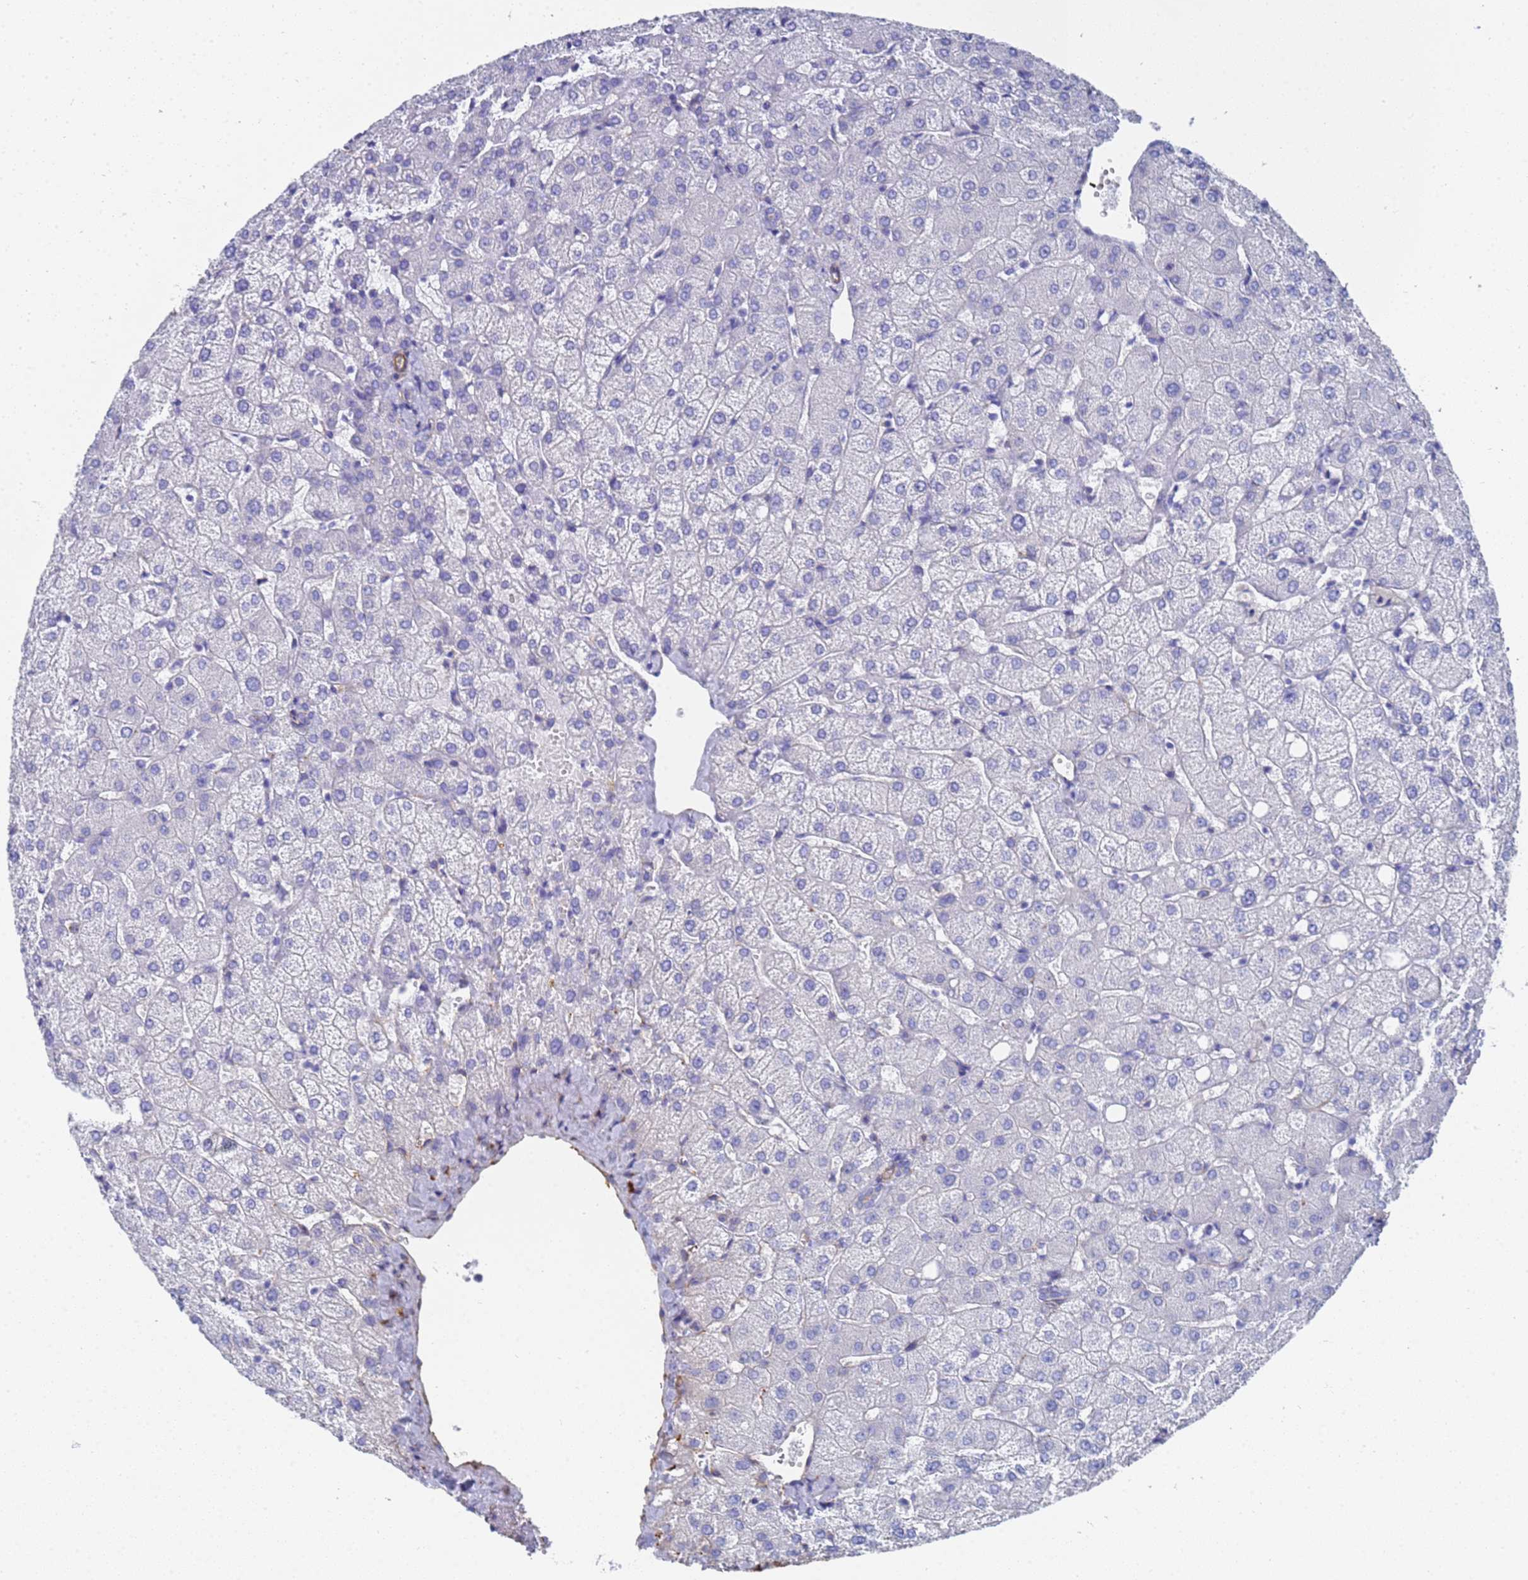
{"staining": {"intensity": "negative", "quantity": "none", "location": "none"}, "tissue": "liver", "cell_type": "Cholangiocytes", "image_type": "normal", "snomed": [{"axis": "morphology", "description": "Normal tissue, NOS"}, {"axis": "topography", "description": "Liver"}], "caption": "This is an IHC micrograph of normal liver. There is no positivity in cholangiocytes.", "gene": "ENSG00000198211", "patient": {"sex": "female", "age": 54}}